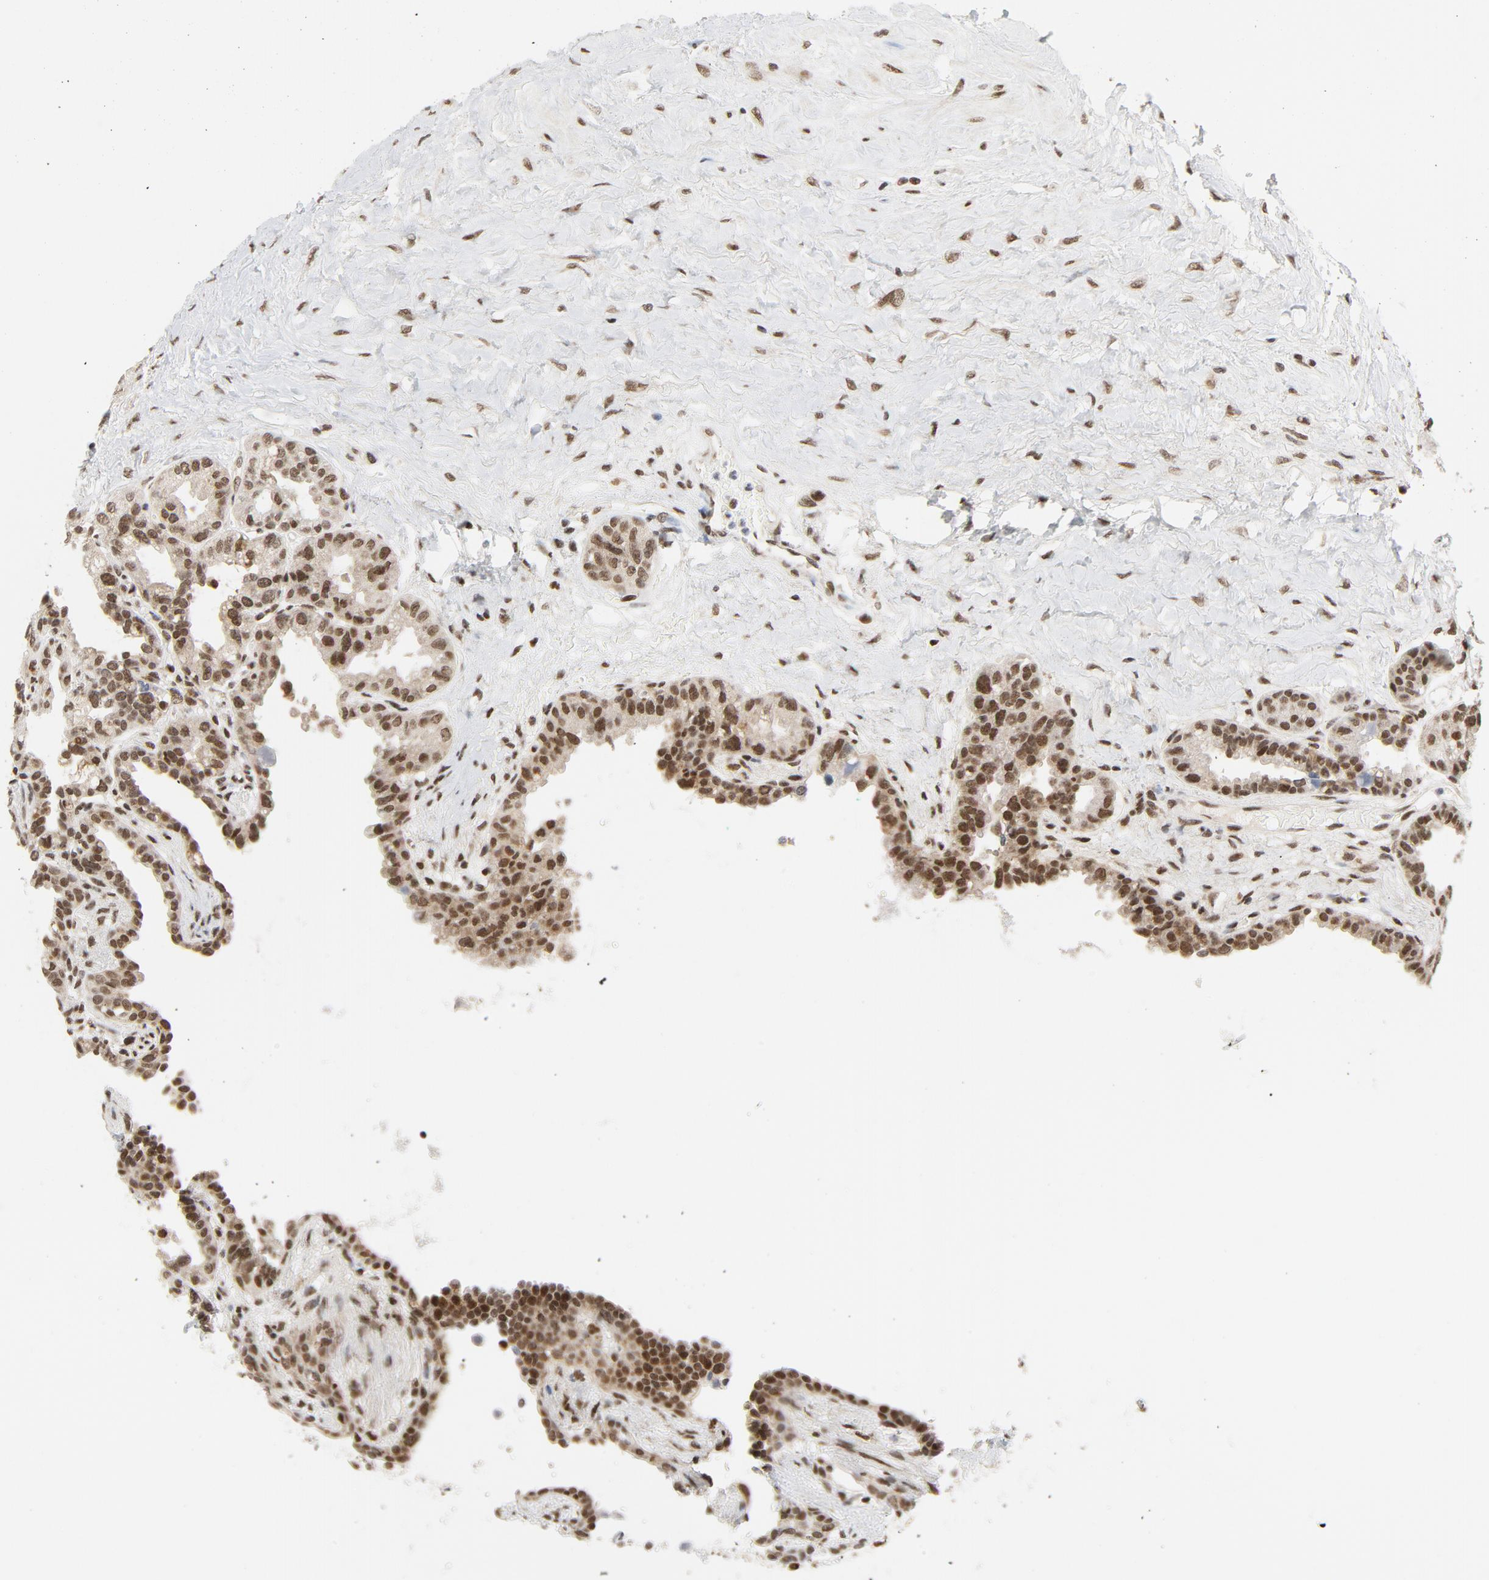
{"staining": {"intensity": "moderate", "quantity": ">75%", "location": "nuclear"}, "tissue": "seminal vesicle", "cell_type": "Glandular cells", "image_type": "normal", "snomed": [{"axis": "morphology", "description": "Normal tissue, NOS"}, {"axis": "topography", "description": "Seminal veicle"}], "caption": "Brown immunohistochemical staining in unremarkable human seminal vesicle exhibits moderate nuclear expression in approximately >75% of glandular cells.", "gene": "ERCC1", "patient": {"sex": "male", "age": 61}}